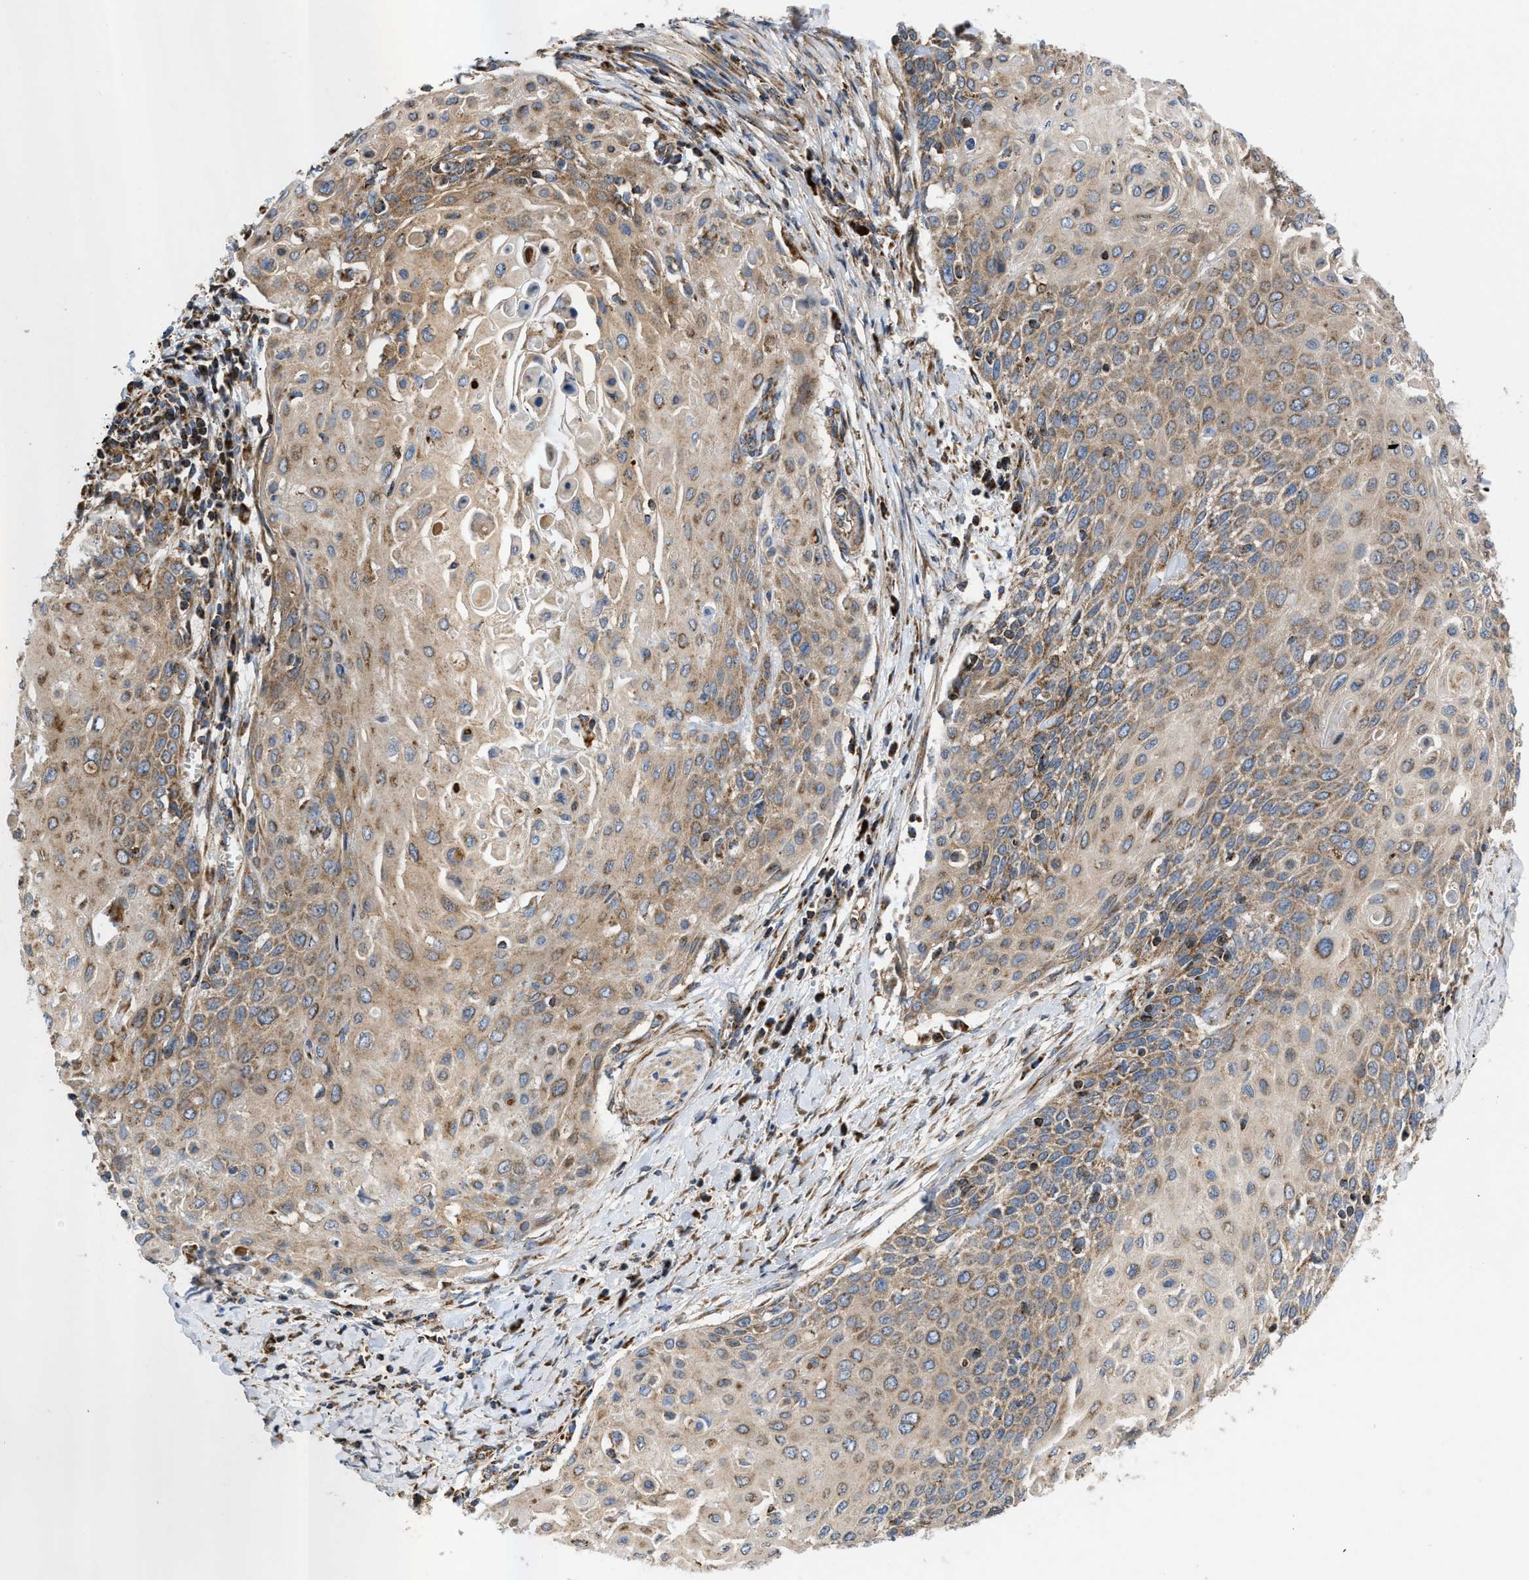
{"staining": {"intensity": "moderate", "quantity": ">75%", "location": "cytoplasmic/membranous"}, "tissue": "cervical cancer", "cell_type": "Tumor cells", "image_type": "cancer", "snomed": [{"axis": "morphology", "description": "Squamous cell carcinoma, NOS"}, {"axis": "topography", "description": "Cervix"}], "caption": "Moderate cytoplasmic/membranous staining for a protein is present in about >75% of tumor cells of cervical cancer using immunohistochemistry.", "gene": "OPTN", "patient": {"sex": "female", "age": 39}}